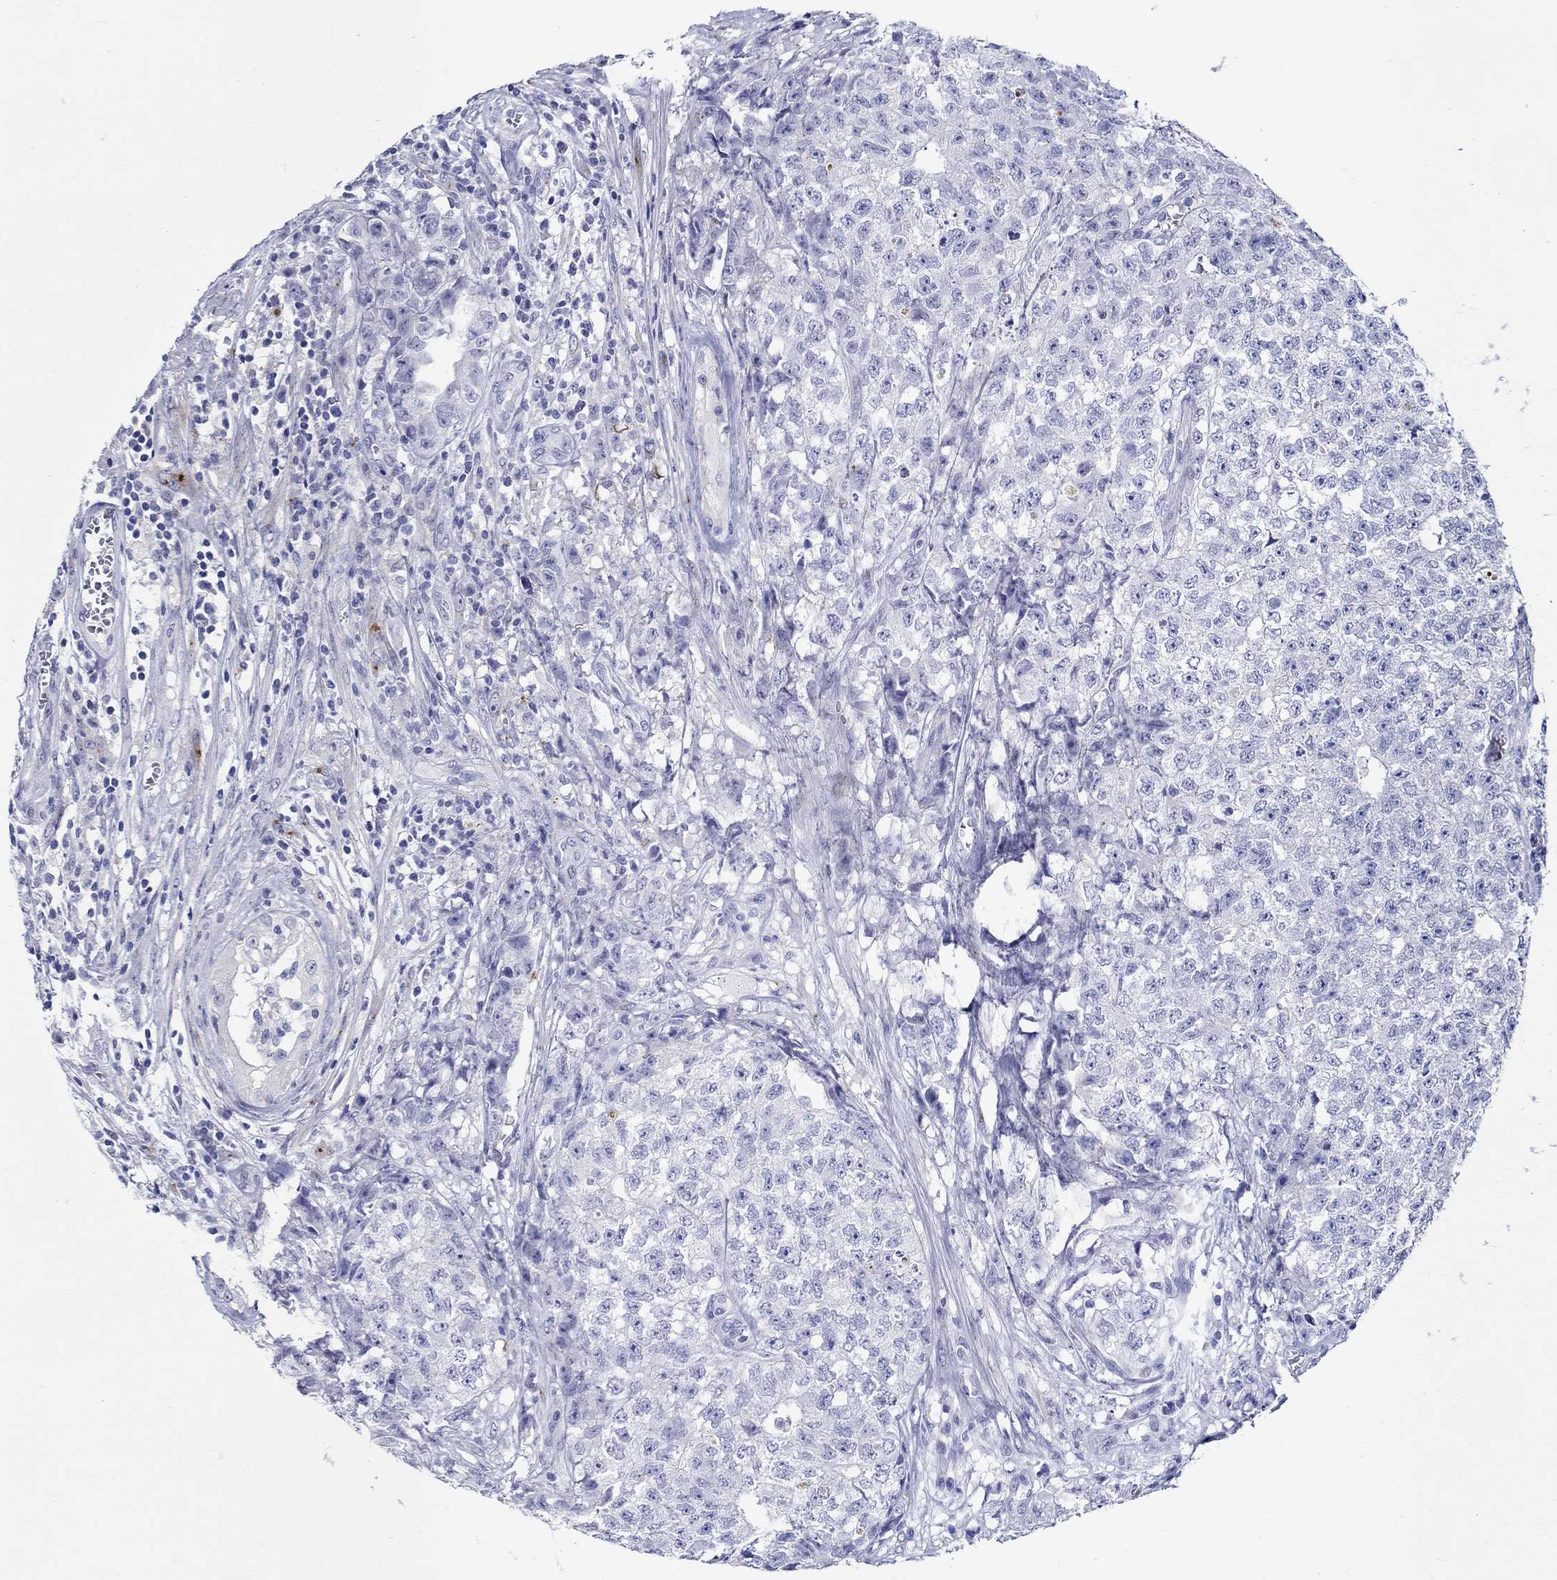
{"staining": {"intensity": "negative", "quantity": "none", "location": "none"}, "tissue": "testis cancer", "cell_type": "Tumor cells", "image_type": "cancer", "snomed": [{"axis": "morphology", "description": "Seminoma, NOS"}, {"axis": "morphology", "description": "Carcinoma, Embryonal, NOS"}, {"axis": "topography", "description": "Testis"}], "caption": "A high-resolution image shows immunohistochemistry (IHC) staining of testis cancer (embryonal carcinoma), which exhibits no significant expression in tumor cells.", "gene": "CRYGS", "patient": {"sex": "male", "age": 22}}